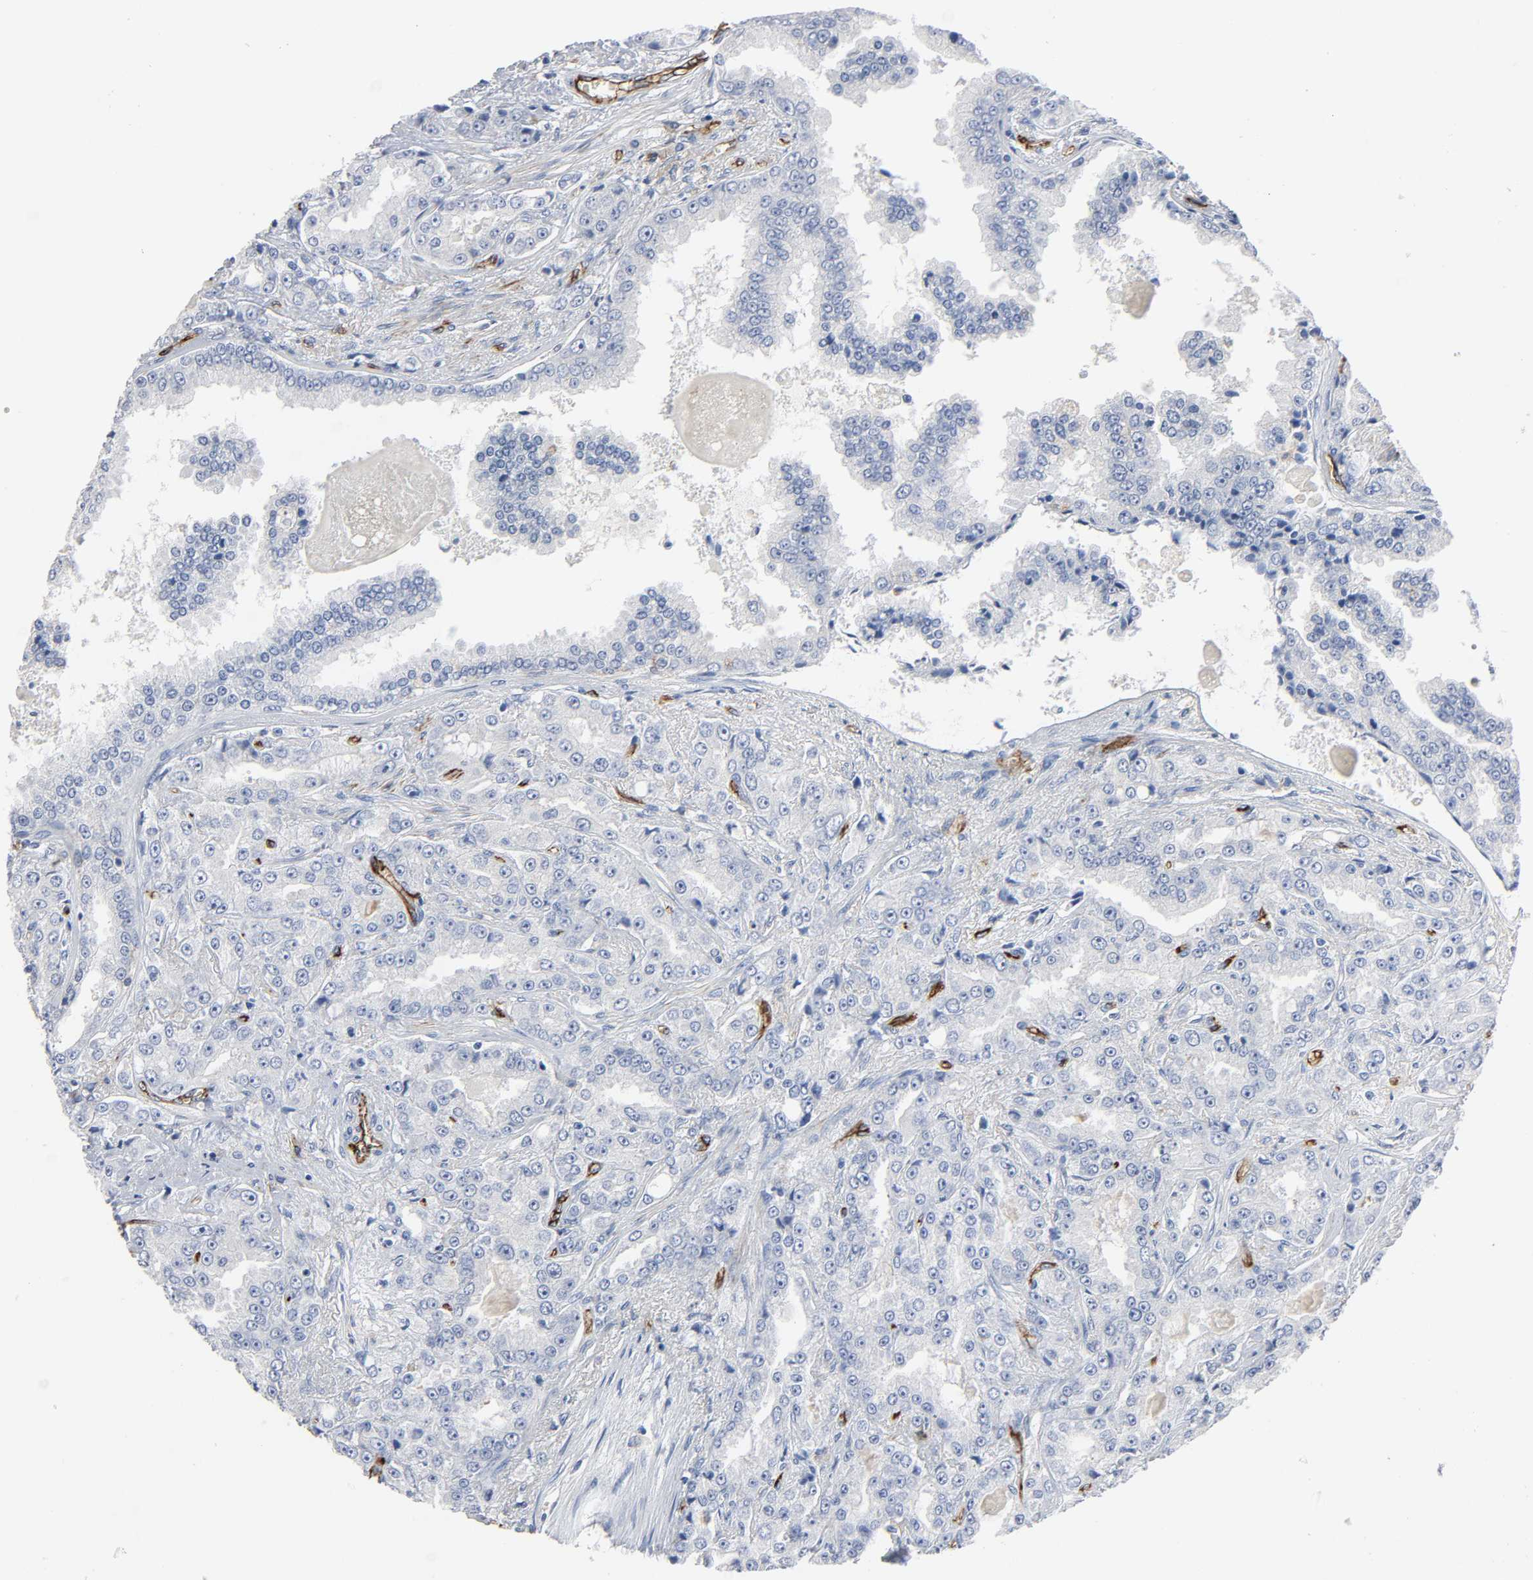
{"staining": {"intensity": "negative", "quantity": "none", "location": "none"}, "tissue": "prostate cancer", "cell_type": "Tumor cells", "image_type": "cancer", "snomed": [{"axis": "morphology", "description": "Adenocarcinoma, High grade"}, {"axis": "topography", "description": "Prostate"}], "caption": "High power microscopy photomicrograph of an immunohistochemistry histopathology image of high-grade adenocarcinoma (prostate), revealing no significant expression in tumor cells.", "gene": "PECAM1", "patient": {"sex": "male", "age": 73}}